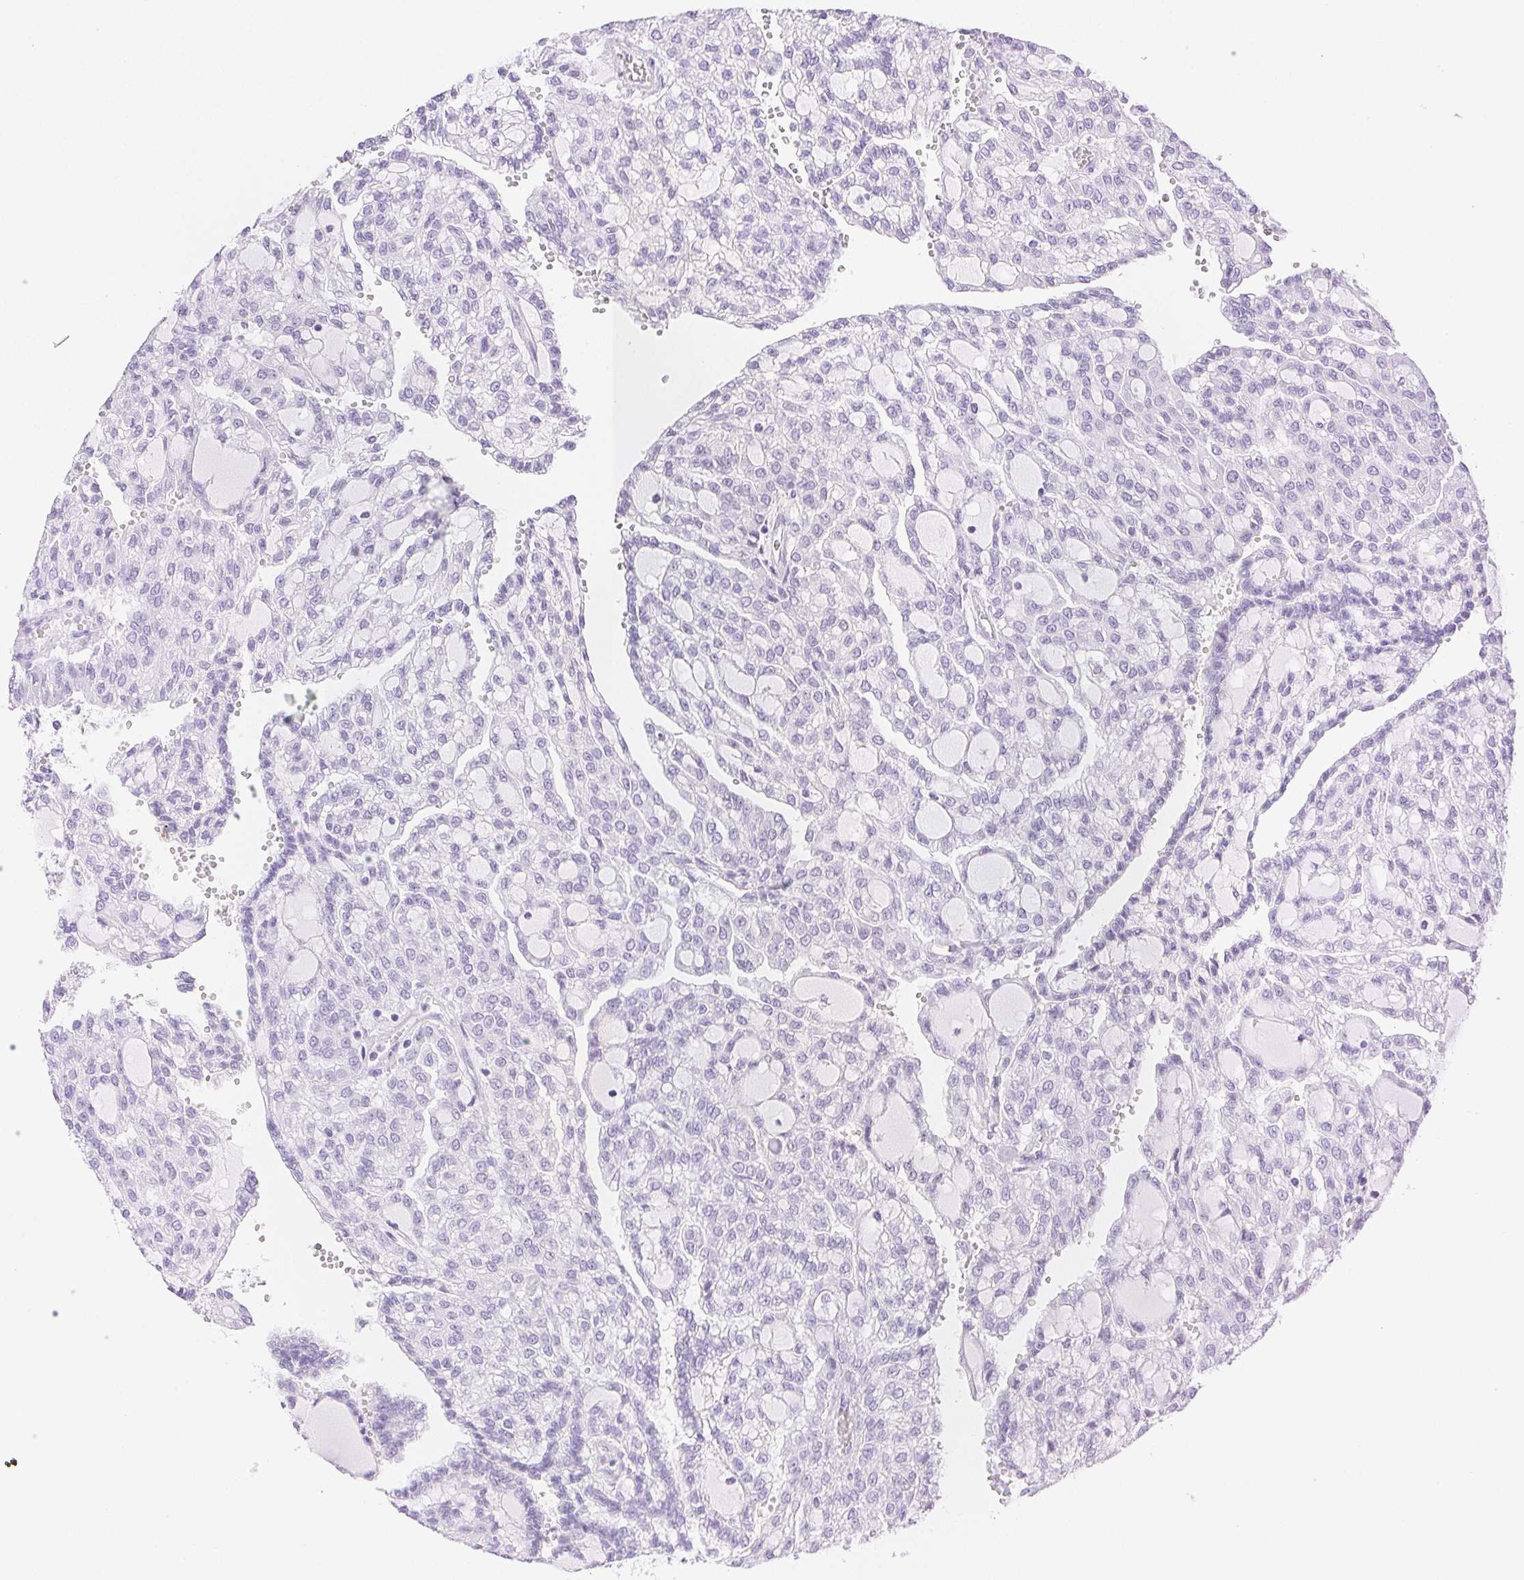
{"staining": {"intensity": "negative", "quantity": "none", "location": "none"}, "tissue": "renal cancer", "cell_type": "Tumor cells", "image_type": "cancer", "snomed": [{"axis": "morphology", "description": "Adenocarcinoma, NOS"}, {"axis": "topography", "description": "Kidney"}], "caption": "Immunohistochemical staining of renal cancer displays no significant expression in tumor cells. (Immunohistochemistry (ihc), brightfield microscopy, high magnification).", "gene": "SPACA4", "patient": {"sex": "male", "age": 63}}